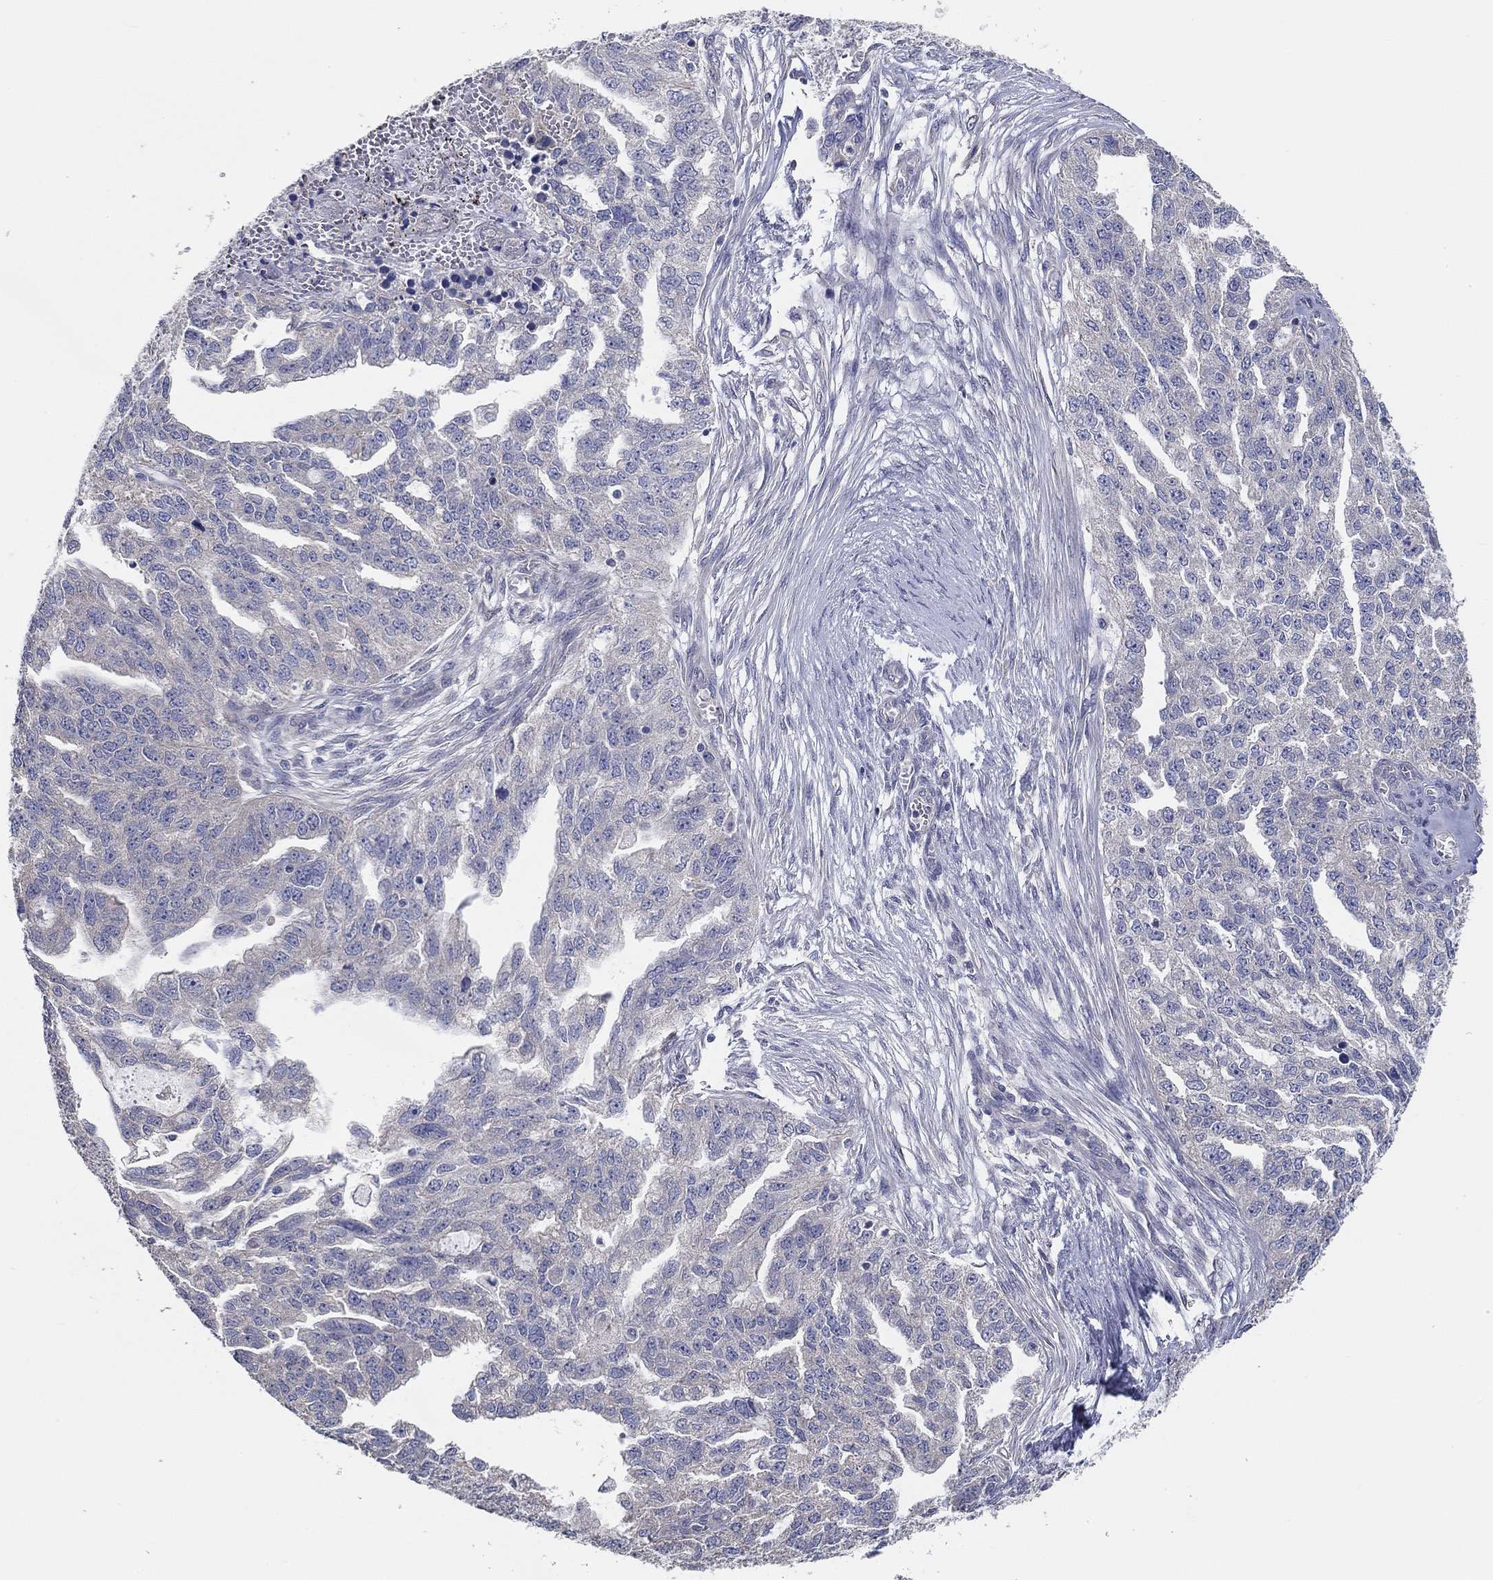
{"staining": {"intensity": "negative", "quantity": "none", "location": "none"}, "tissue": "ovarian cancer", "cell_type": "Tumor cells", "image_type": "cancer", "snomed": [{"axis": "morphology", "description": "Cystadenocarcinoma, serous, NOS"}, {"axis": "topography", "description": "Ovary"}], "caption": "High magnification brightfield microscopy of ovarian serous cystadenocarcinoma stained with DAB (brown) and counterstained with hematoxylin (blue): tumor cells show no significant staining. Nuclei are stained in blue.", "gene": "DOCK3", "patient": {"sex": "female", "age": 51}}